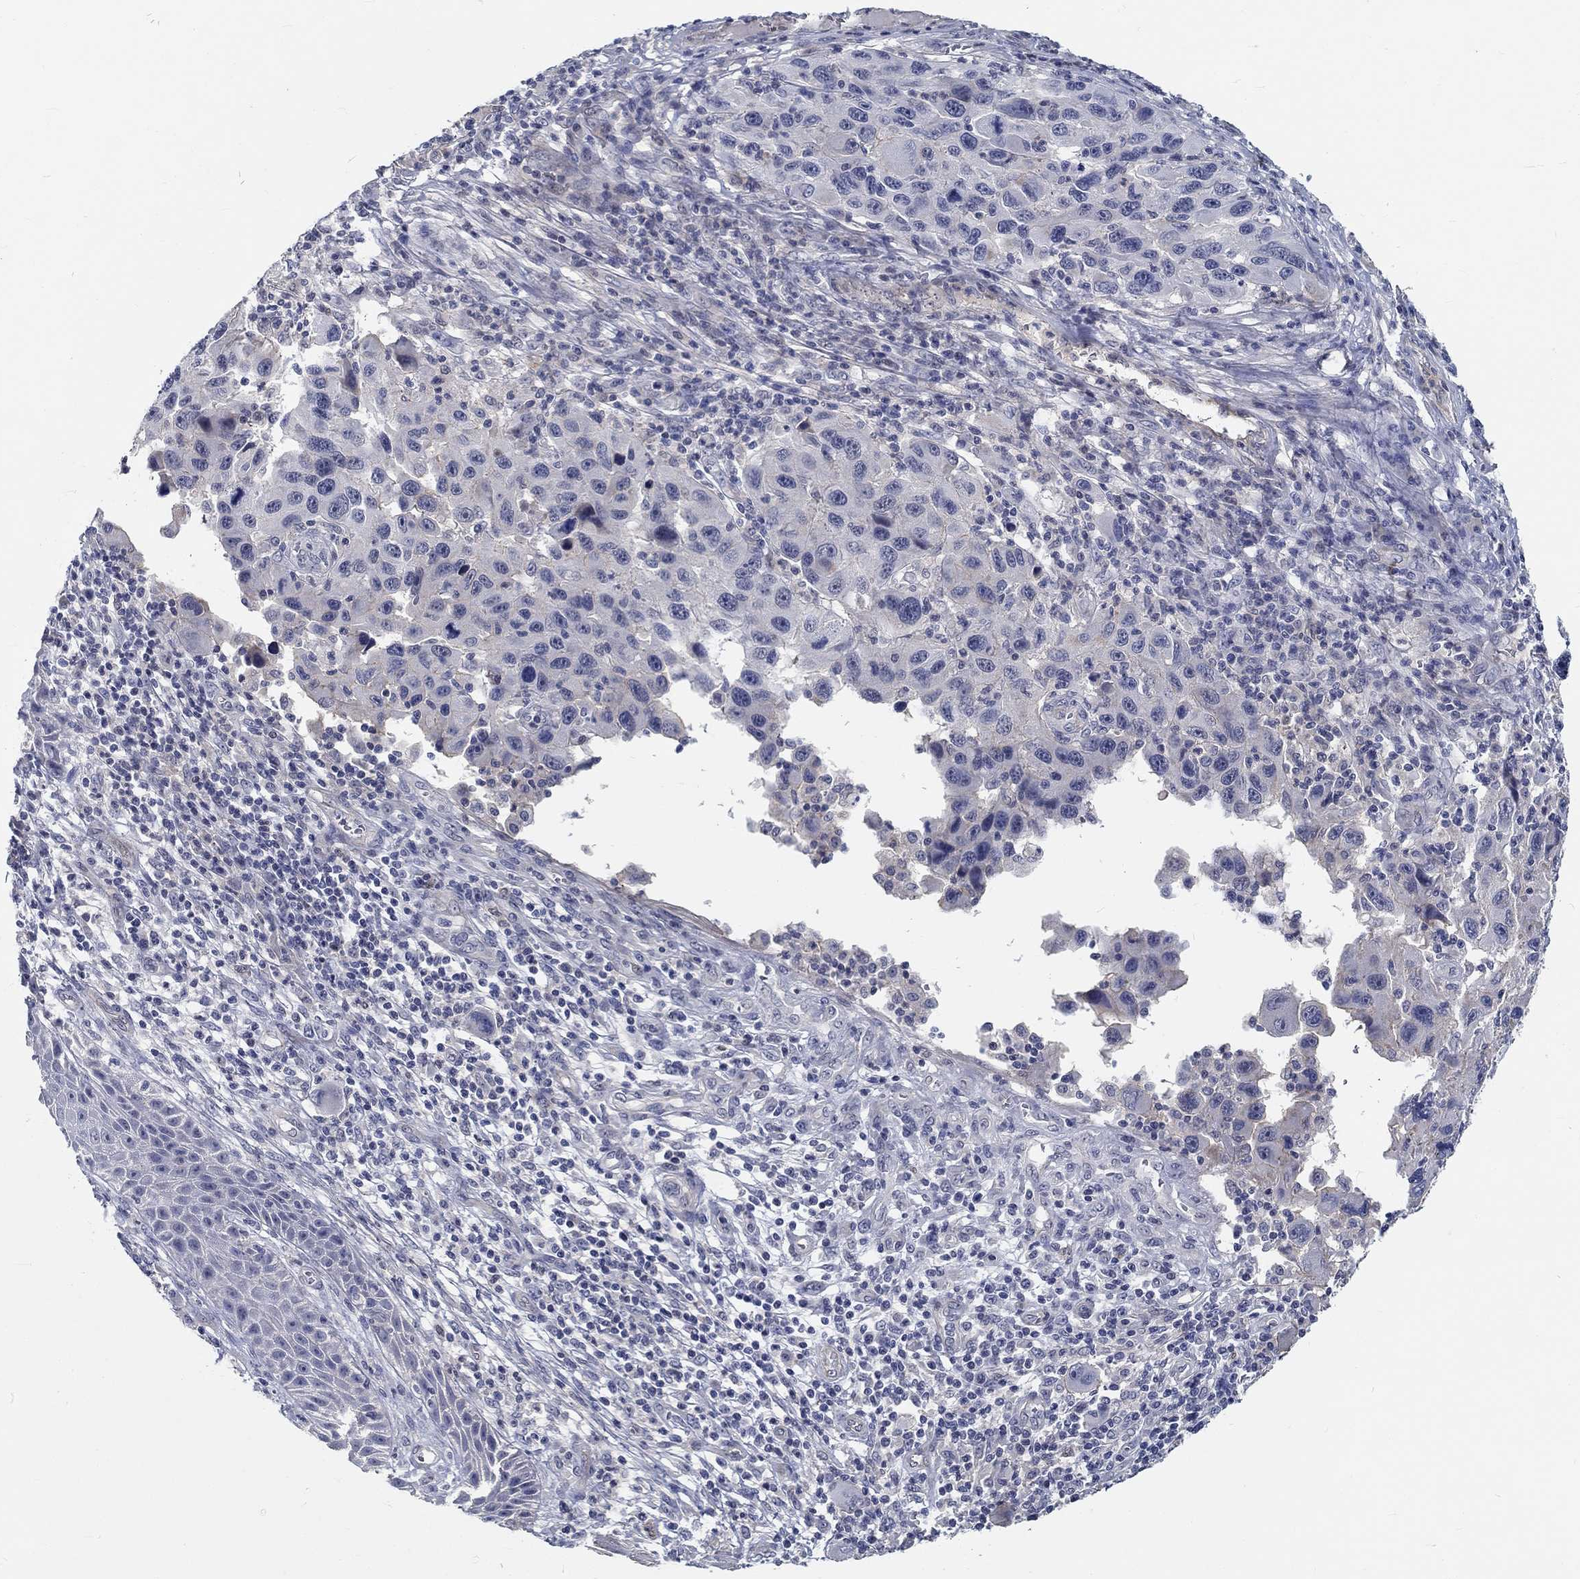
{"staining": {"intensity": "weak", "quantity": "<25%", "location": "cytoplasmic/membranous"}, "tissue": "melanoma", "cell_type": "Tumor cells", "image_type": "cancer", "snomed": [{"axis": "morphology", "description": "Malignant melanoma, NOS"}, {"axis": "topography", "description": "Skin"}], "caption": "Tumor cells show no significant protein expression in melanoma.", "gene": "MYBPC1", "patient": {"sex": "male", "age": 53}}